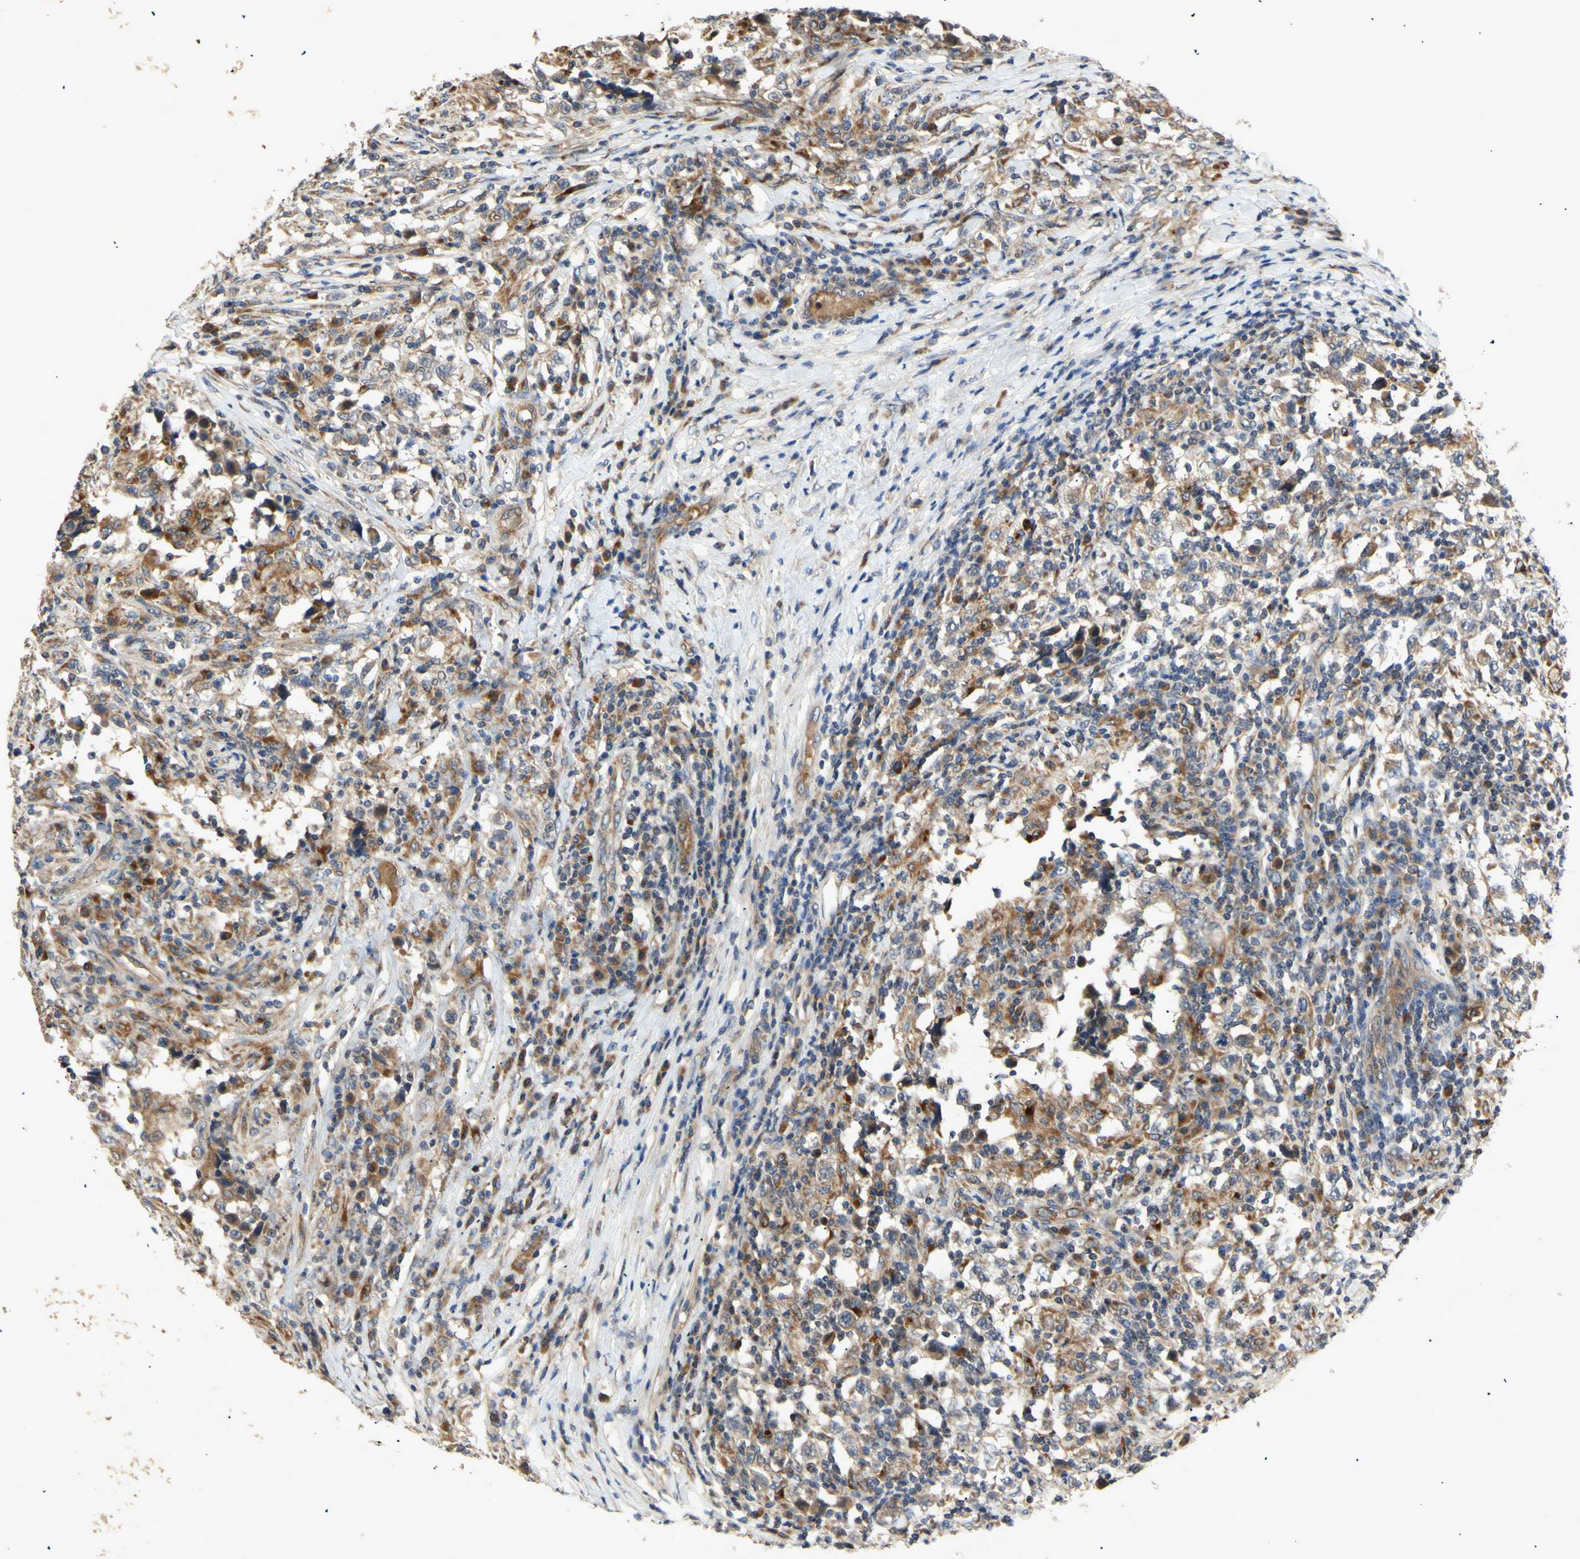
{"staining": {"intensity": "moderate", "quantity": ">75%", "location": "cytoplasmic/membranous"}, "tissue": "testis cancer", "cell_type": "Tumor cells", "image_type": "cancer", "snomed": [{"axis": "morphology", "description": "Carcinoma, Embryonal, NOS"}, {"axis": "topography", "description": "Testis"}], "caption": "This is a histology image of immunohistochemistry staining of testis cancer, which shows moderate expression in the cytoplasmic/membranous of tumor cells.", "gene": "PKN1", "patient": {"sex": "male", "age": 21}}